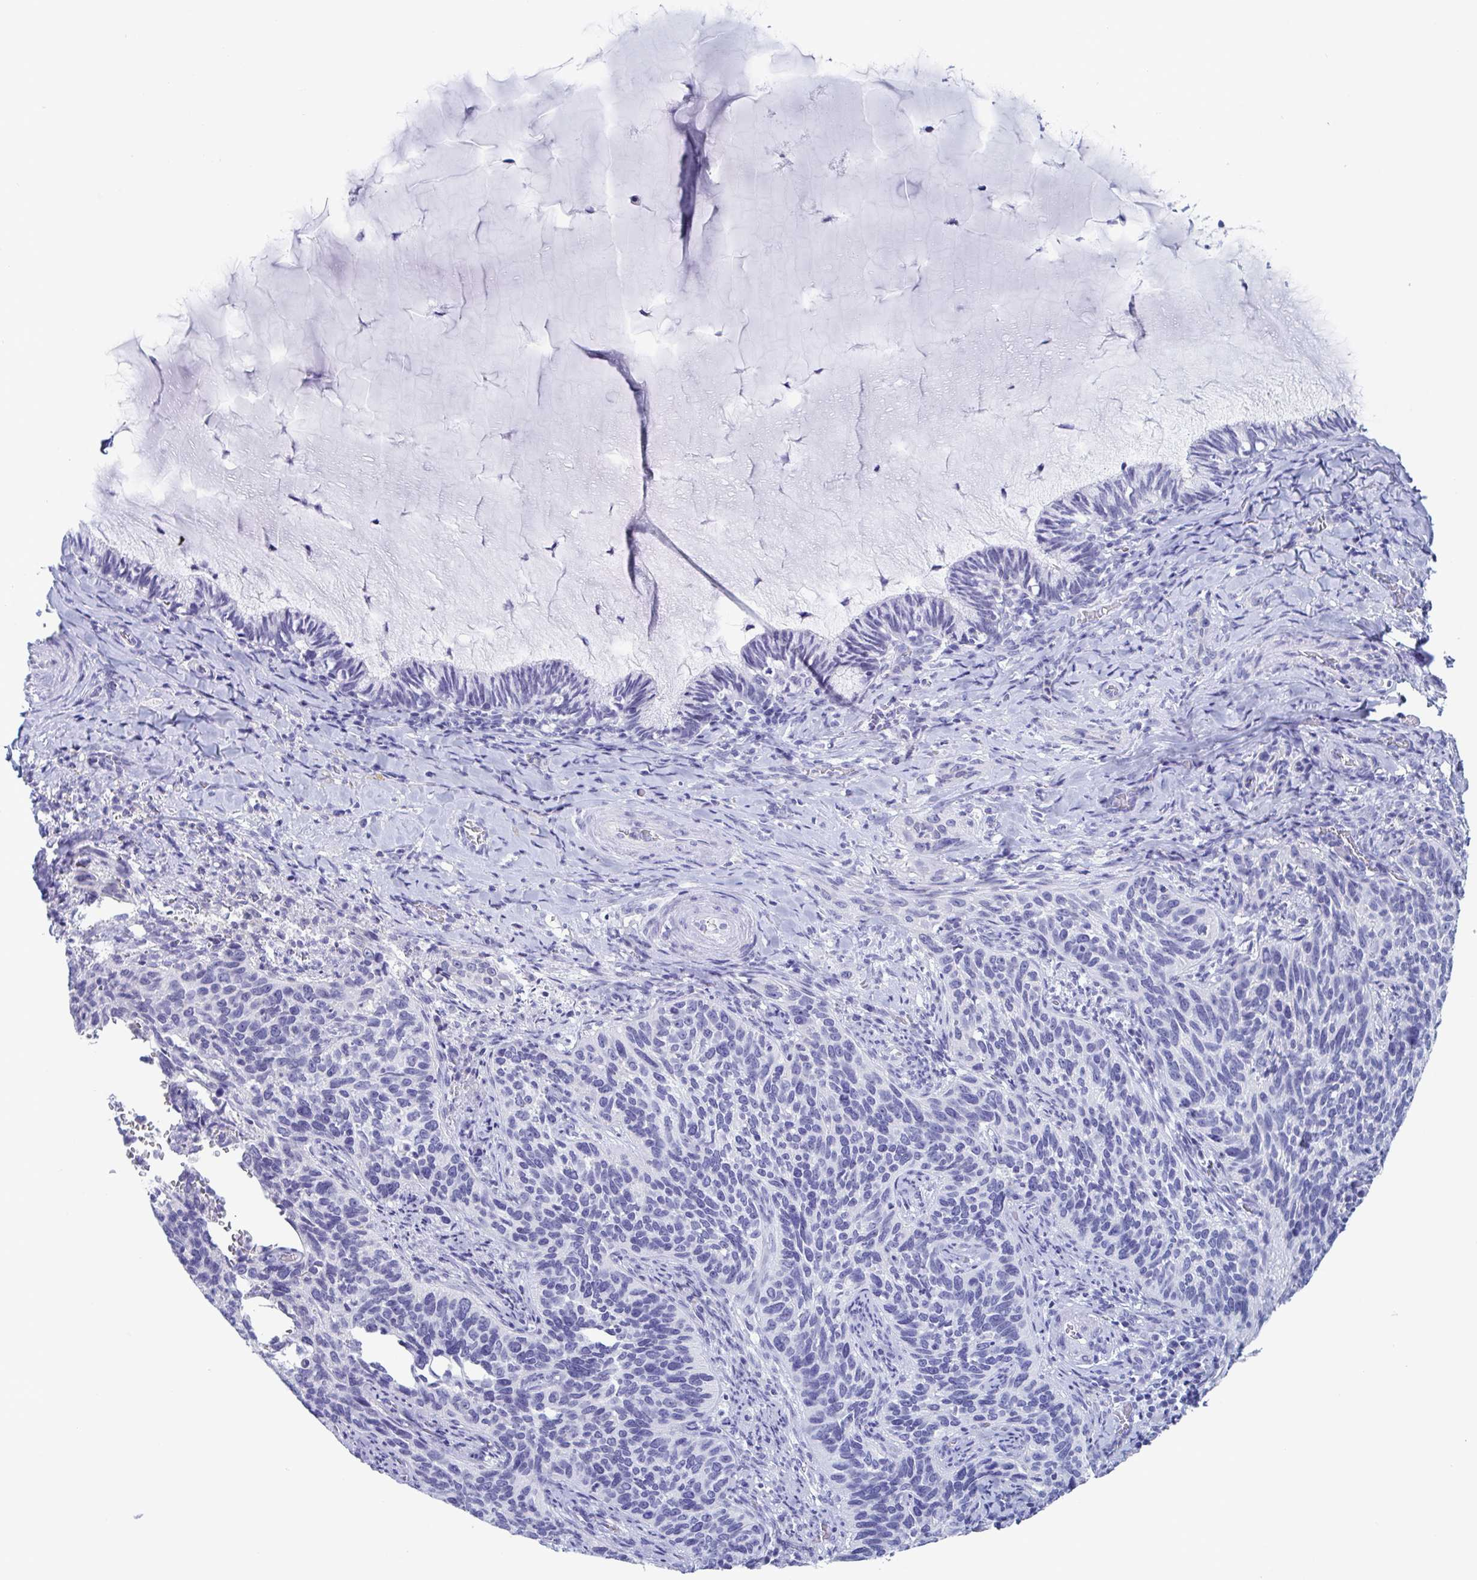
{"staining": {"intensity": "negative", "quantity": "none", "location": "none"}, "tissue": "cervical cancer", "cell_type": "Tumor cells", "image_type": "cancer", "snomed": [{"axis": "morphology", "description": "Squamous cell carcinoma, NOS"}, {"axis": "topography", "description": "Cervix"}], "caption": "This is an immunohistochemistry (IHC) micrograph of squamous cell carcinoma (cervical). There is no staining in tumor cells.", "gene": "CDX4", "patient": {"sex": "female", "age": 51}}